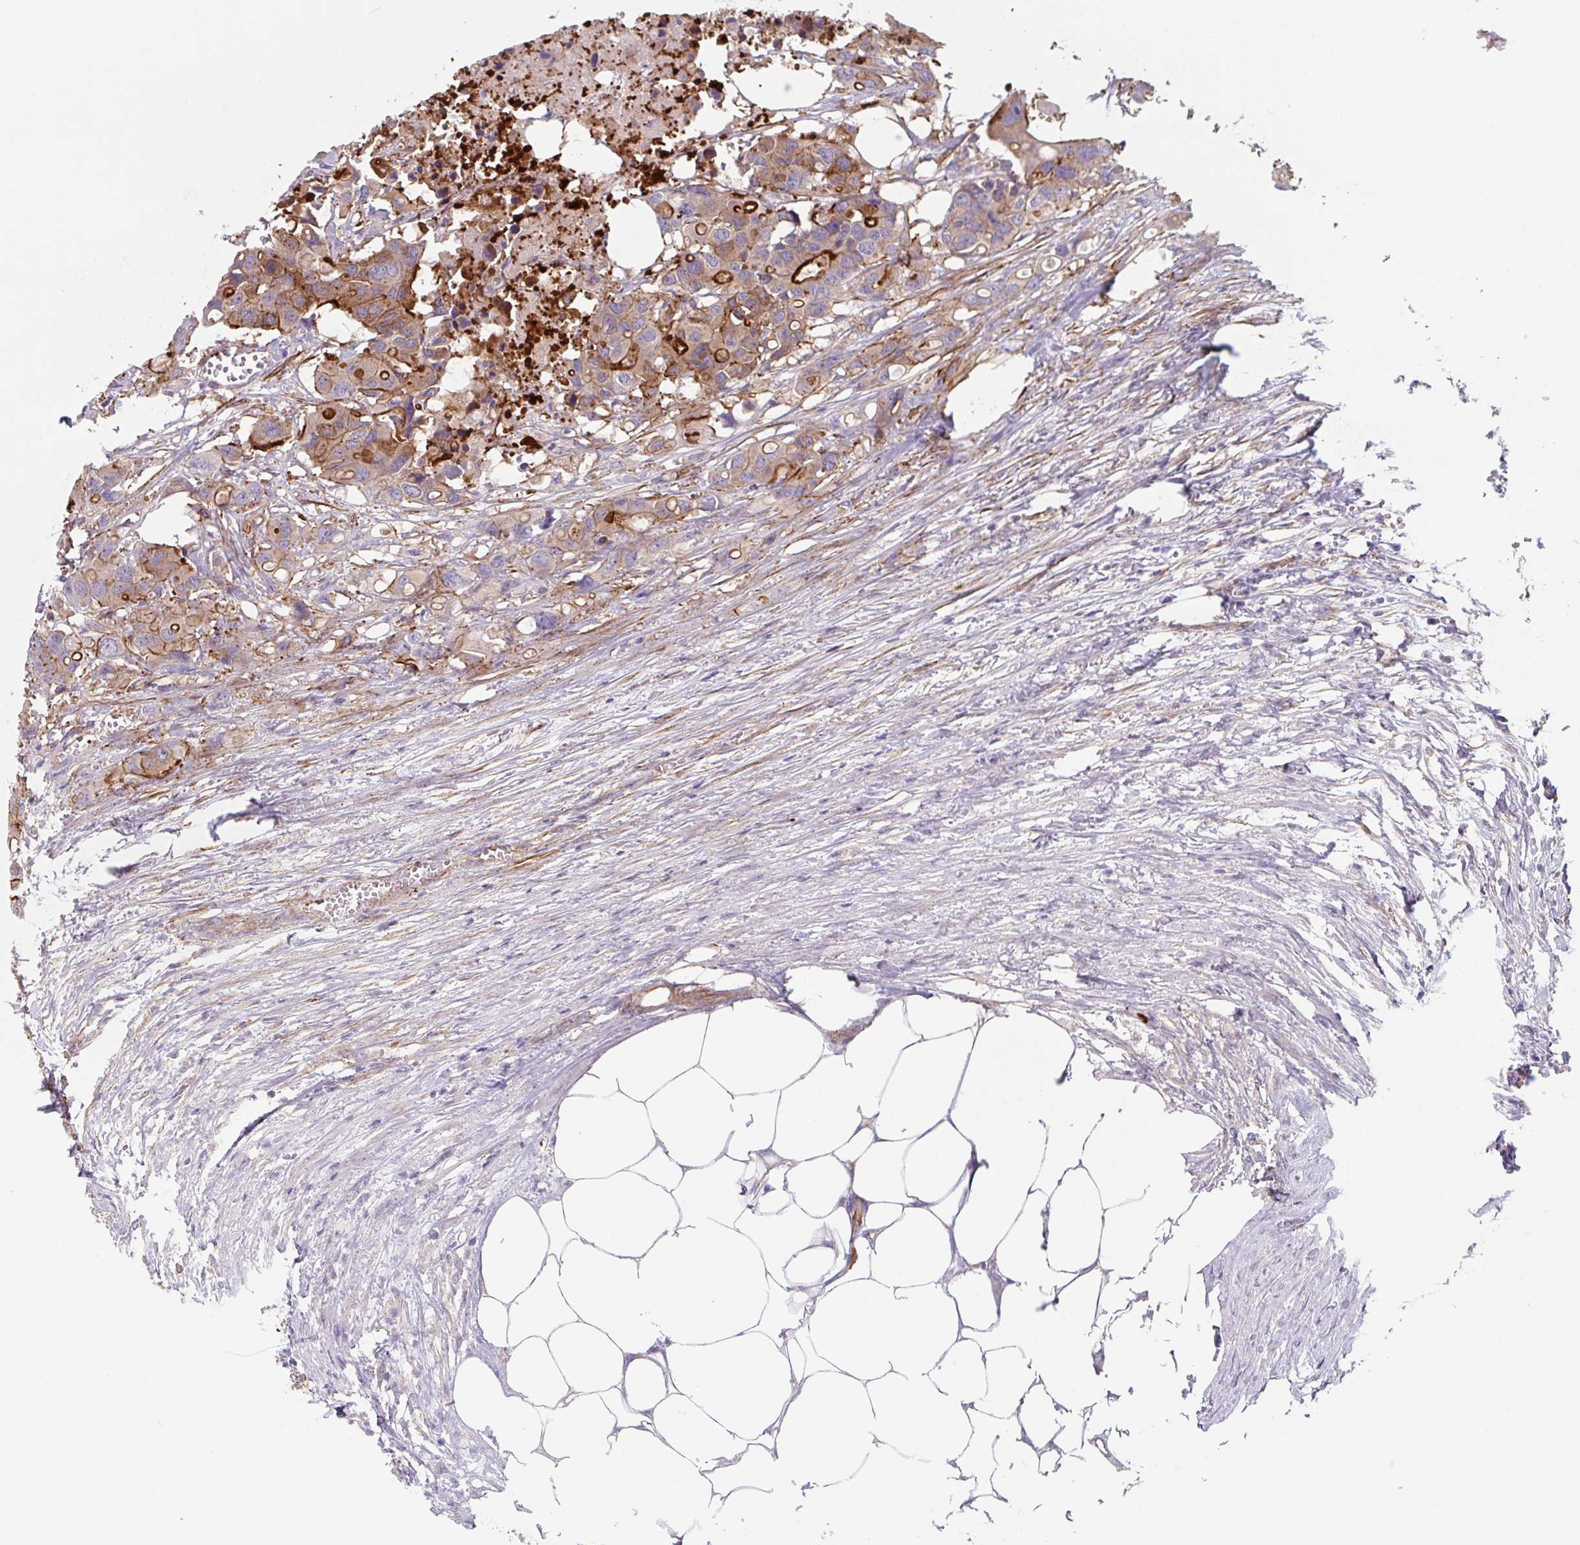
{"staining": {"intensity": "moderate", "quantity": ">75%", "location": "cytoplasmic/membranous"}, "tissue": "colorectal cancer", "cell_type": "Tumor cells", "image_type": "cancer", "snomed": [{"axis": "morphology", "description": "Adenocarcinoma, NOS"}, {"axis": "topography", "description": "Colon"}], "caption": "Human adenocarcinoma (colorectal) stained with a protein marker displays moderate staining in tumor cells.", "gene": "DHFR2", "patient": {"sex": "male", "age": 77}}